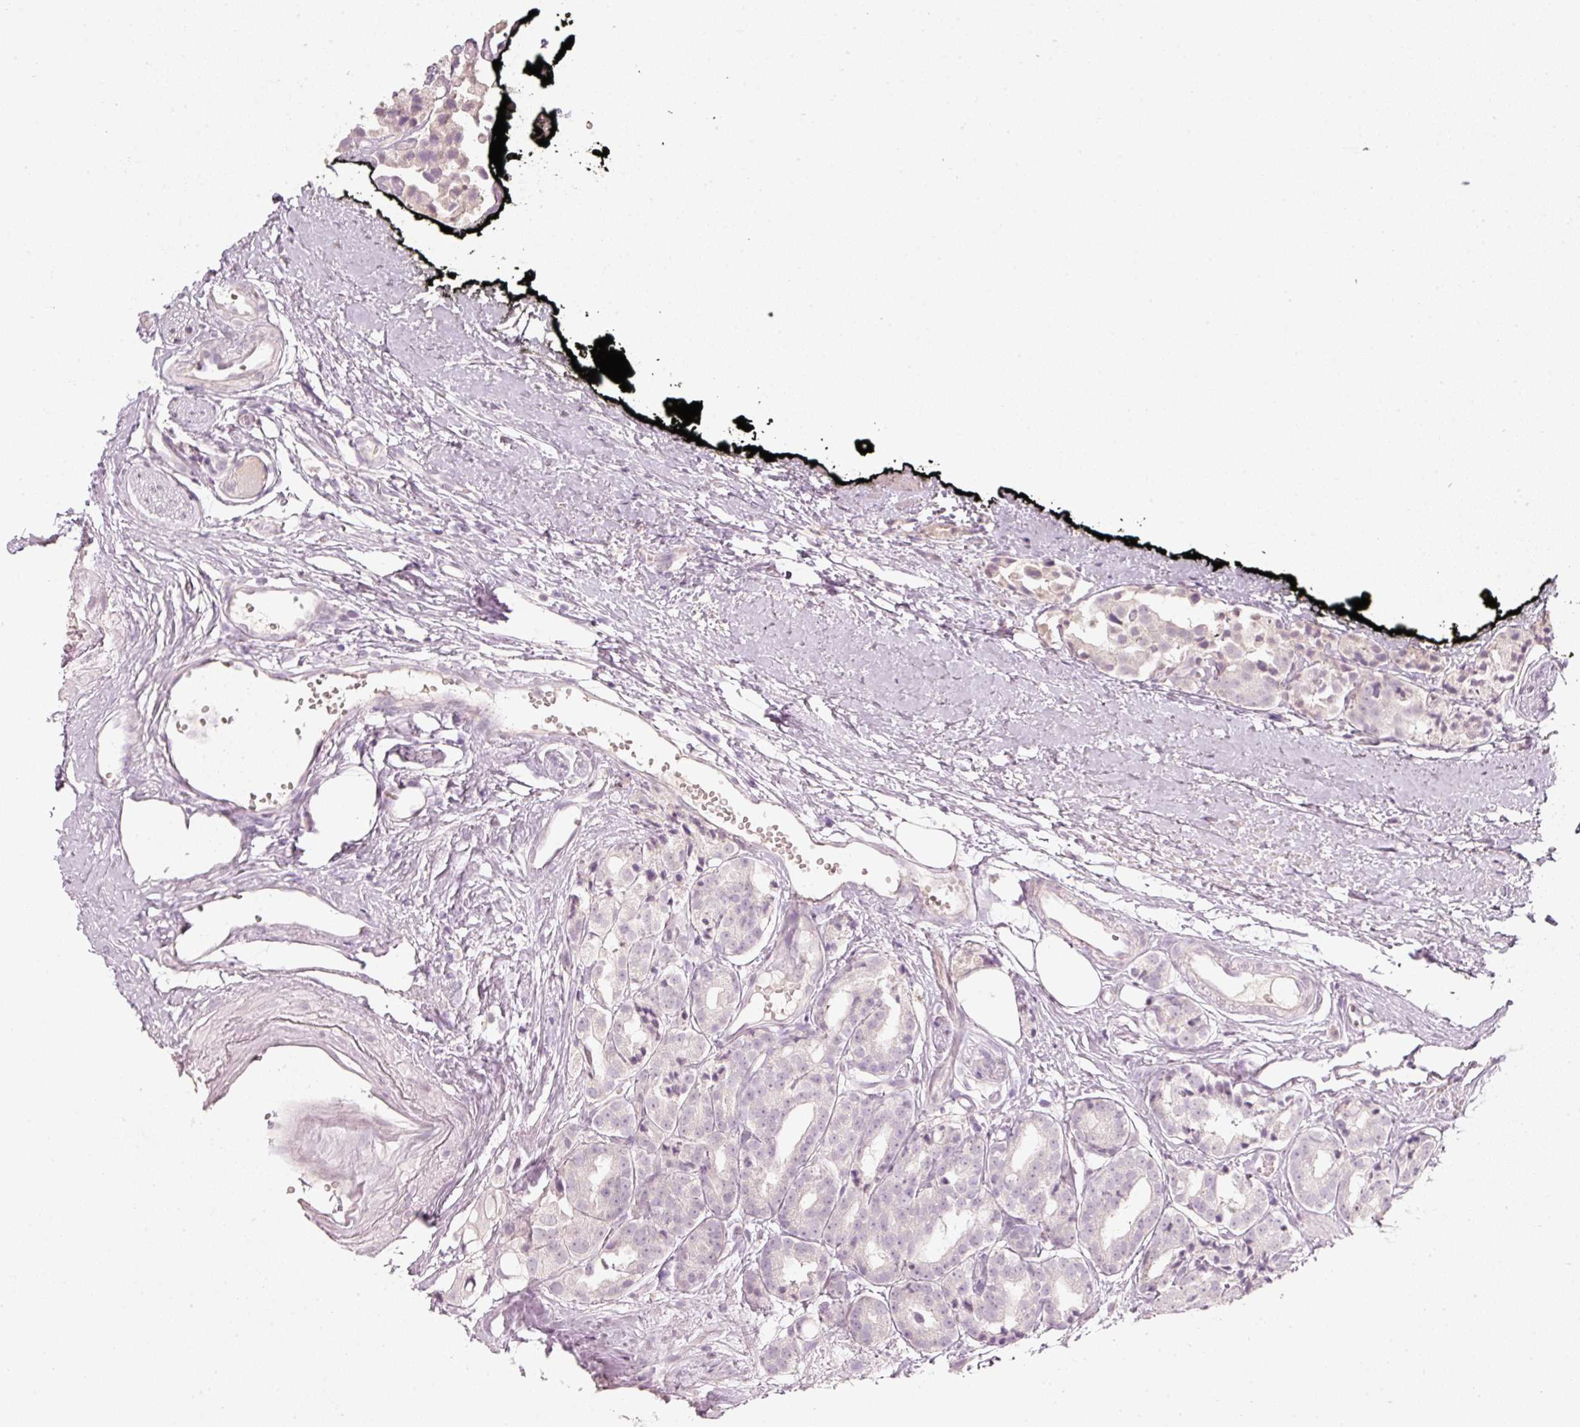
{"staining": {"intensity": "negative", "quantity": "none", "location": "none"}, "tissue": "prostate cancer", "cell_type": "Tumor cells", "image_type": "cancer", "snomed": [{"axis": "morphology", "description": "Adenocarcinoma, High grade"}, {"axis": "topography", "description": "Prostate"}], "caption": "The immunohistochemistry (IHC) photomicrograph has no significant expression in tumor cells of high-grade adenocarcinoma (prostate) tissue.", "gene": "STEAP1", "patient": {"sex": "male", "age": 71}}